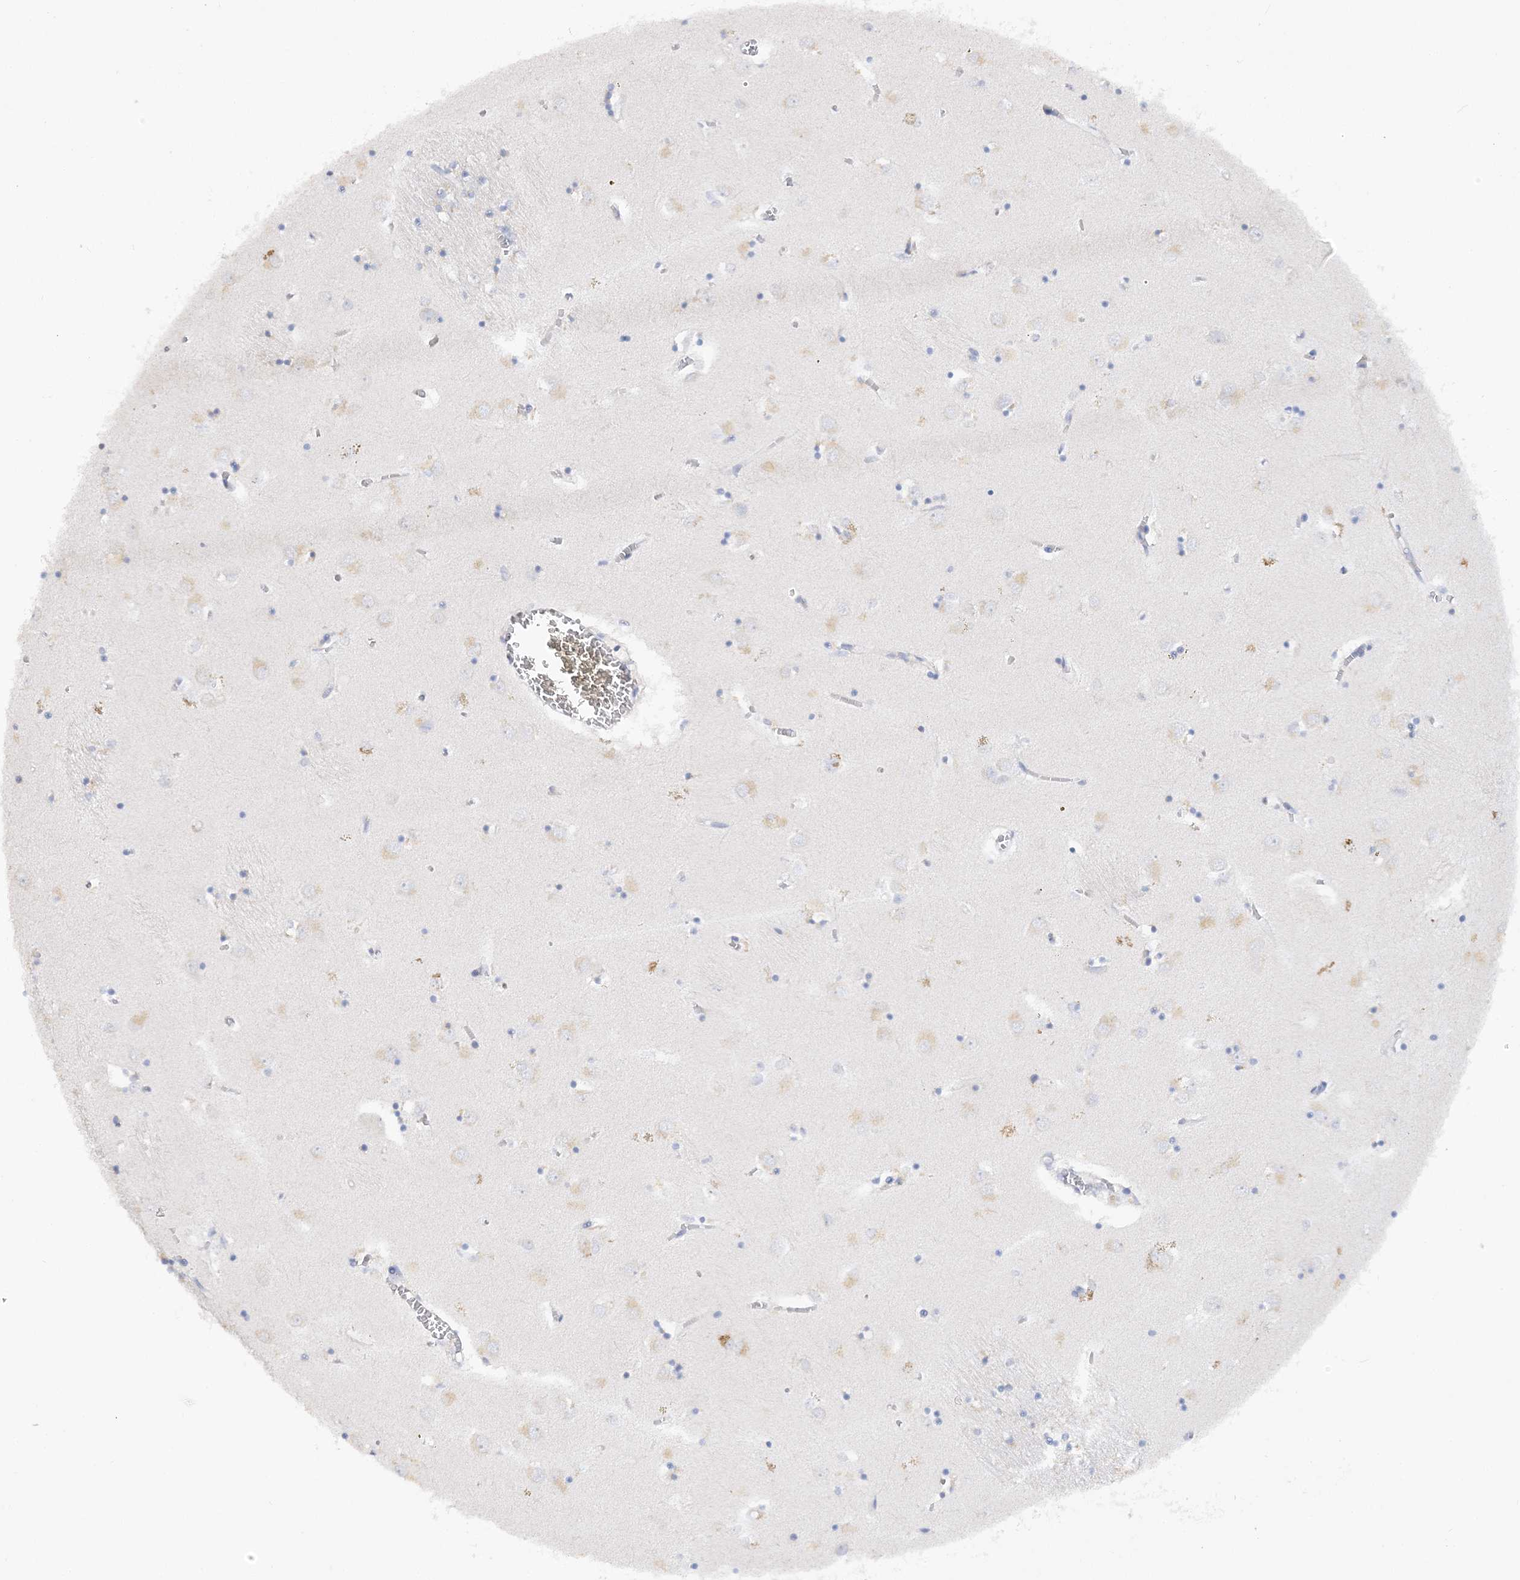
{"staining": {"intensity": "negative", "quantity": "none", "location": "none"}, "tissue": "caudate", "cell_type": "Glial cells", "image_type": "normal", "snomed": [{"axis": "morphology", "description": "Normal tissue, NOS"}, {"axis": "topography", "description": "Lateral ventricle wall"}], "caption": "A high-resolution histopathology image shows immunohistochemistry staining of benign caudate, which shows no significant positivity in glial cells.", "gene": "RPEL1", "patient": {"sex": "male", "age": 70}}